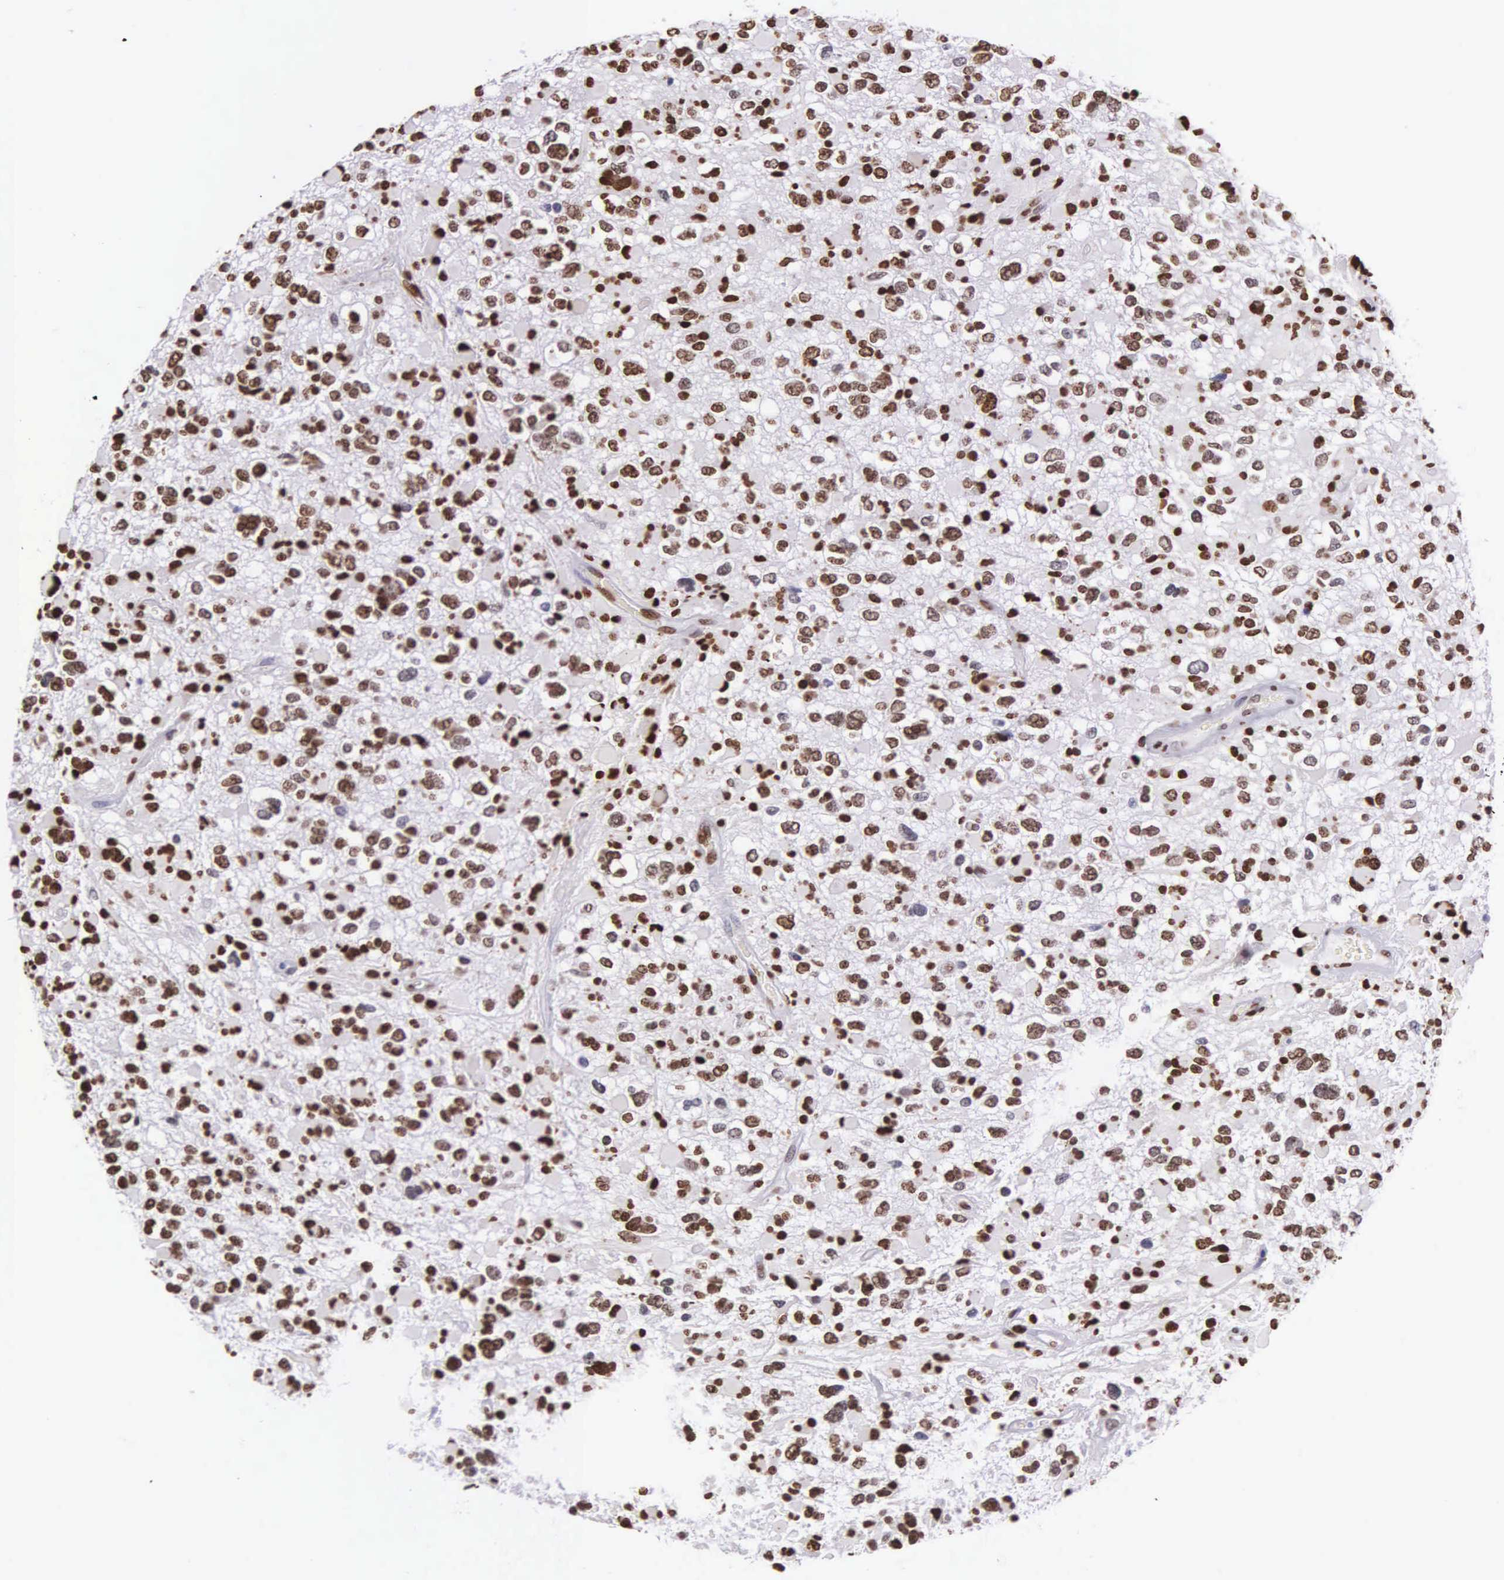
{"staining": {"intensity": "strong", "quantity": ">75%", "location": "nuclear"}, "tissue": "glioma", "cell_type": "Tumor cells", "image_type": "cancer", "snomed": [{"axis": "morphology", "description": "Glioma, malignant, High grade"}, {"axis": "topography", "description": "Brain"}], "caption": "Human malignant high-grade glioma stained with a protein marker exhibits strong staining in tumor cells.", "gene": "H1-0", "patient": {"sex": "female", "age": 37}}